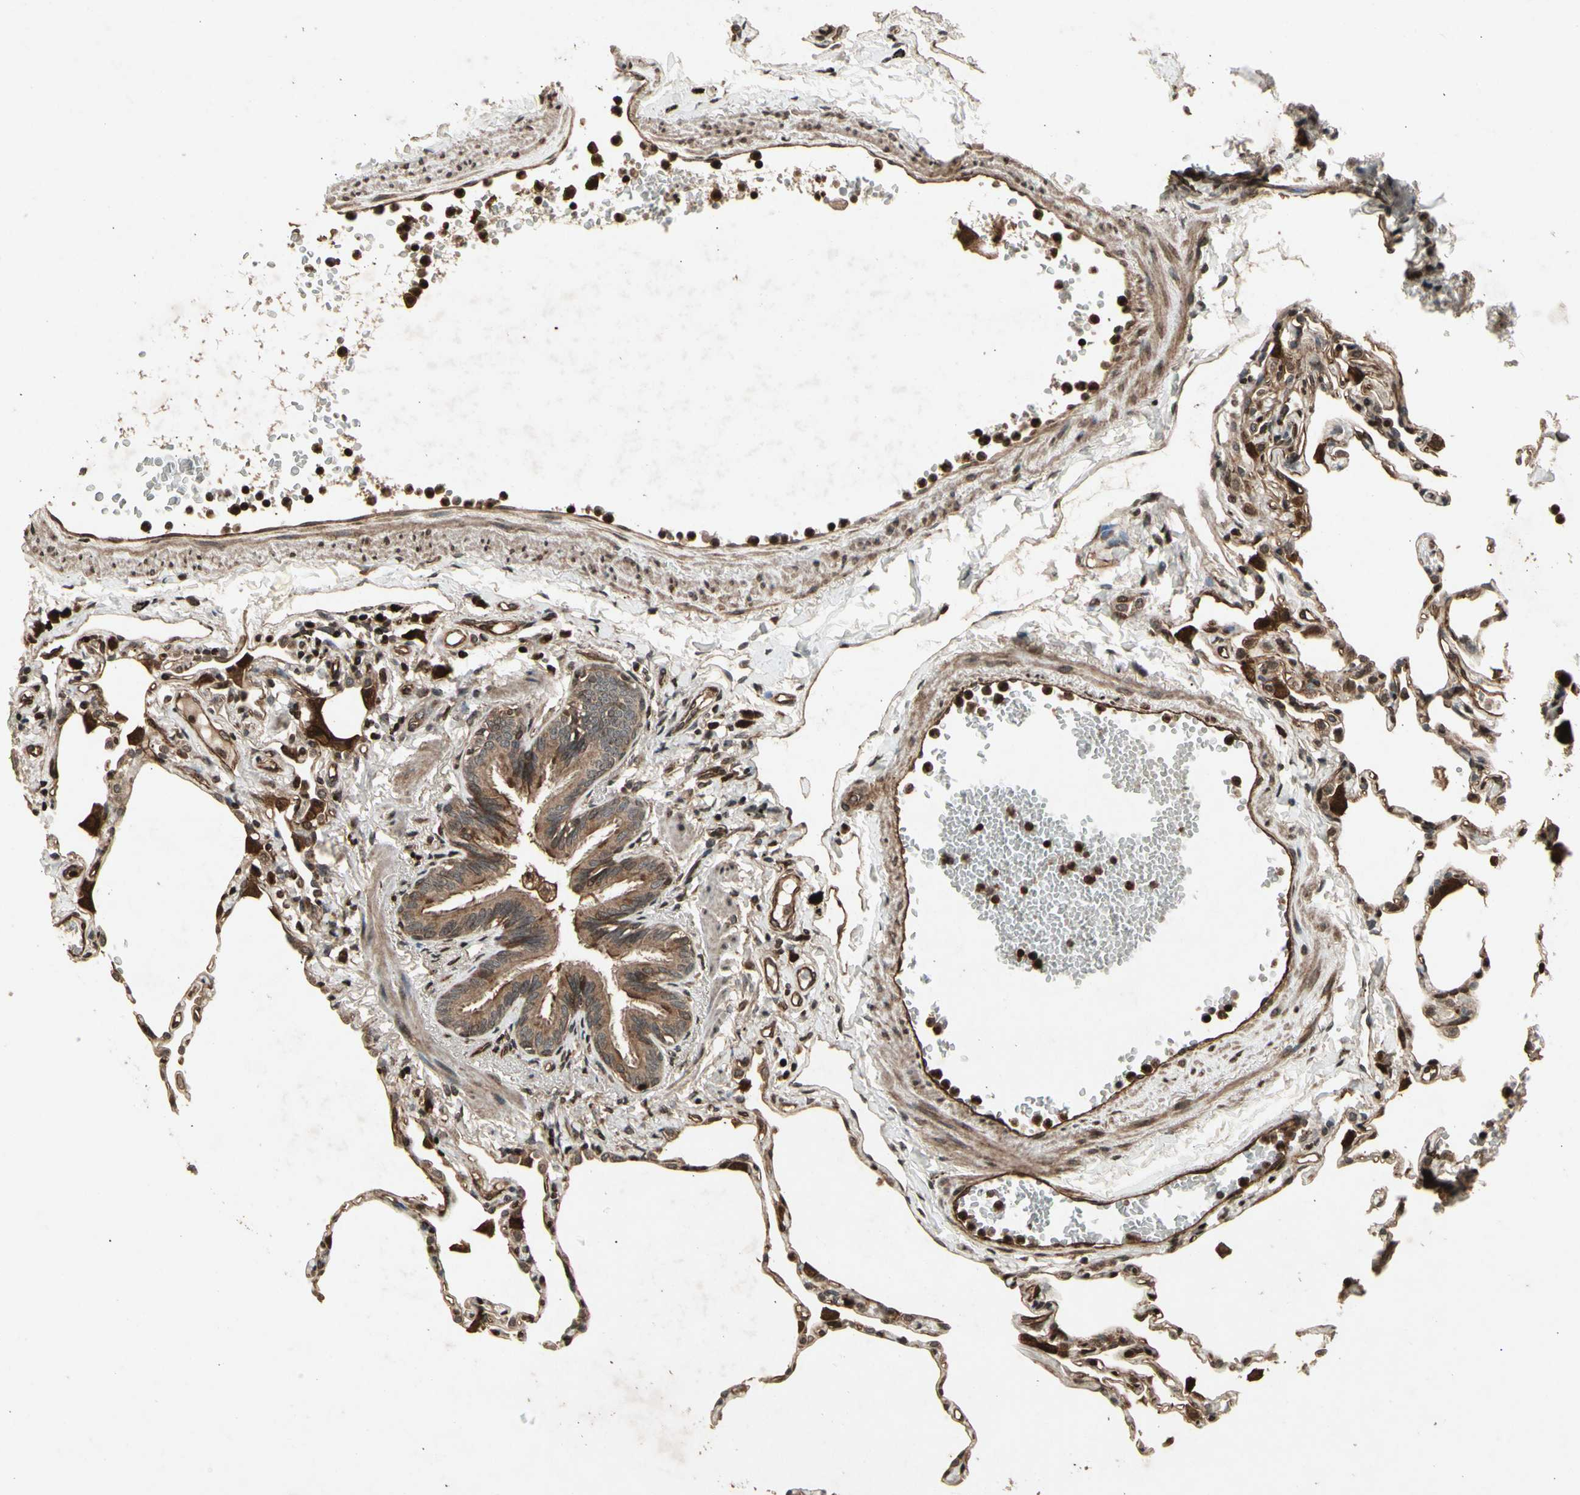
{"staining": {"intensity": "strong", "quantity": "25%-75%", "location": "cytoplasmic/membranous,nuclear"}, "tissue": "lung", "cell_type": "Alveolar cells", "image_type": "normal", "snomed": [{"axis": "morphology", "description": "Normal tissue, NOS"}, {"axis": "topography", "description": "Lung"}], "caption": "Benign lung demonstrates strong cytoplasmic/membranous,nuclear staining in approximately 25%-75% of alveolar cells, visualized by immunohistochemistry. (Brightfield microscopy of DAB IHC at high magnification).", "gene": "GLRX", "patient": {"sex": "female", "age": 49}}